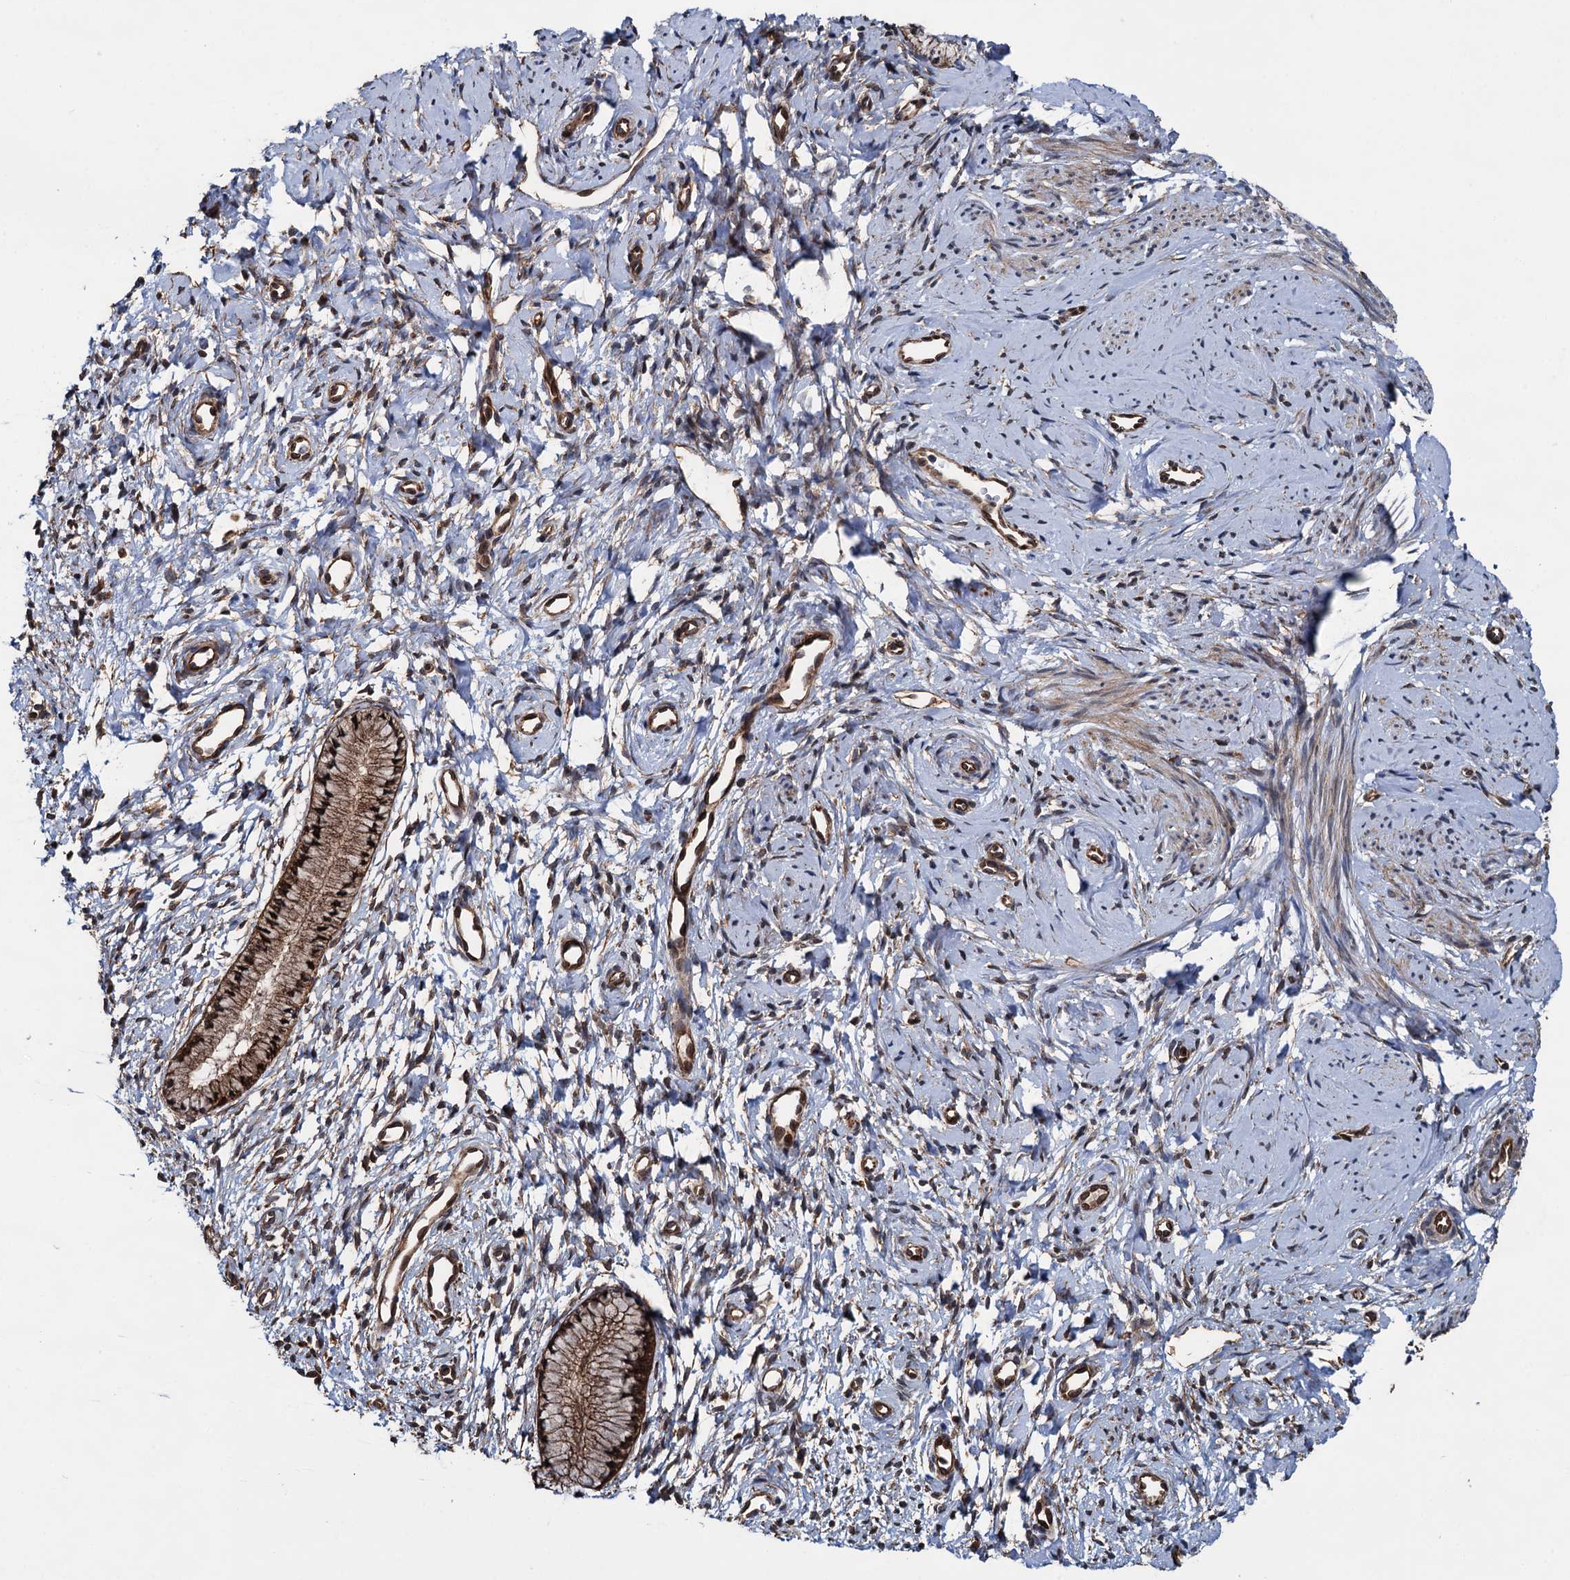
{"staining": {"intensity": "strong", "quantity": ">75%", "location": "cytoplasmic/membranous"}, "tissue": "cervix", "cell_type": "Glandular cells", "image_type": "normal", "snomed": [{"axis": "morphology", "description": "Normal tissue, NOS"}, {"axis": "topography", "description": "Cervix"}], "caption": "DAB immunohistochemical staining of unremarkable cervix displays strong cytoplasmic/membranous protein positivity in approximately >75% of glandular cells.", "gene": "ZFYVE19", "patient": {"sex": "female", "age": 57}}